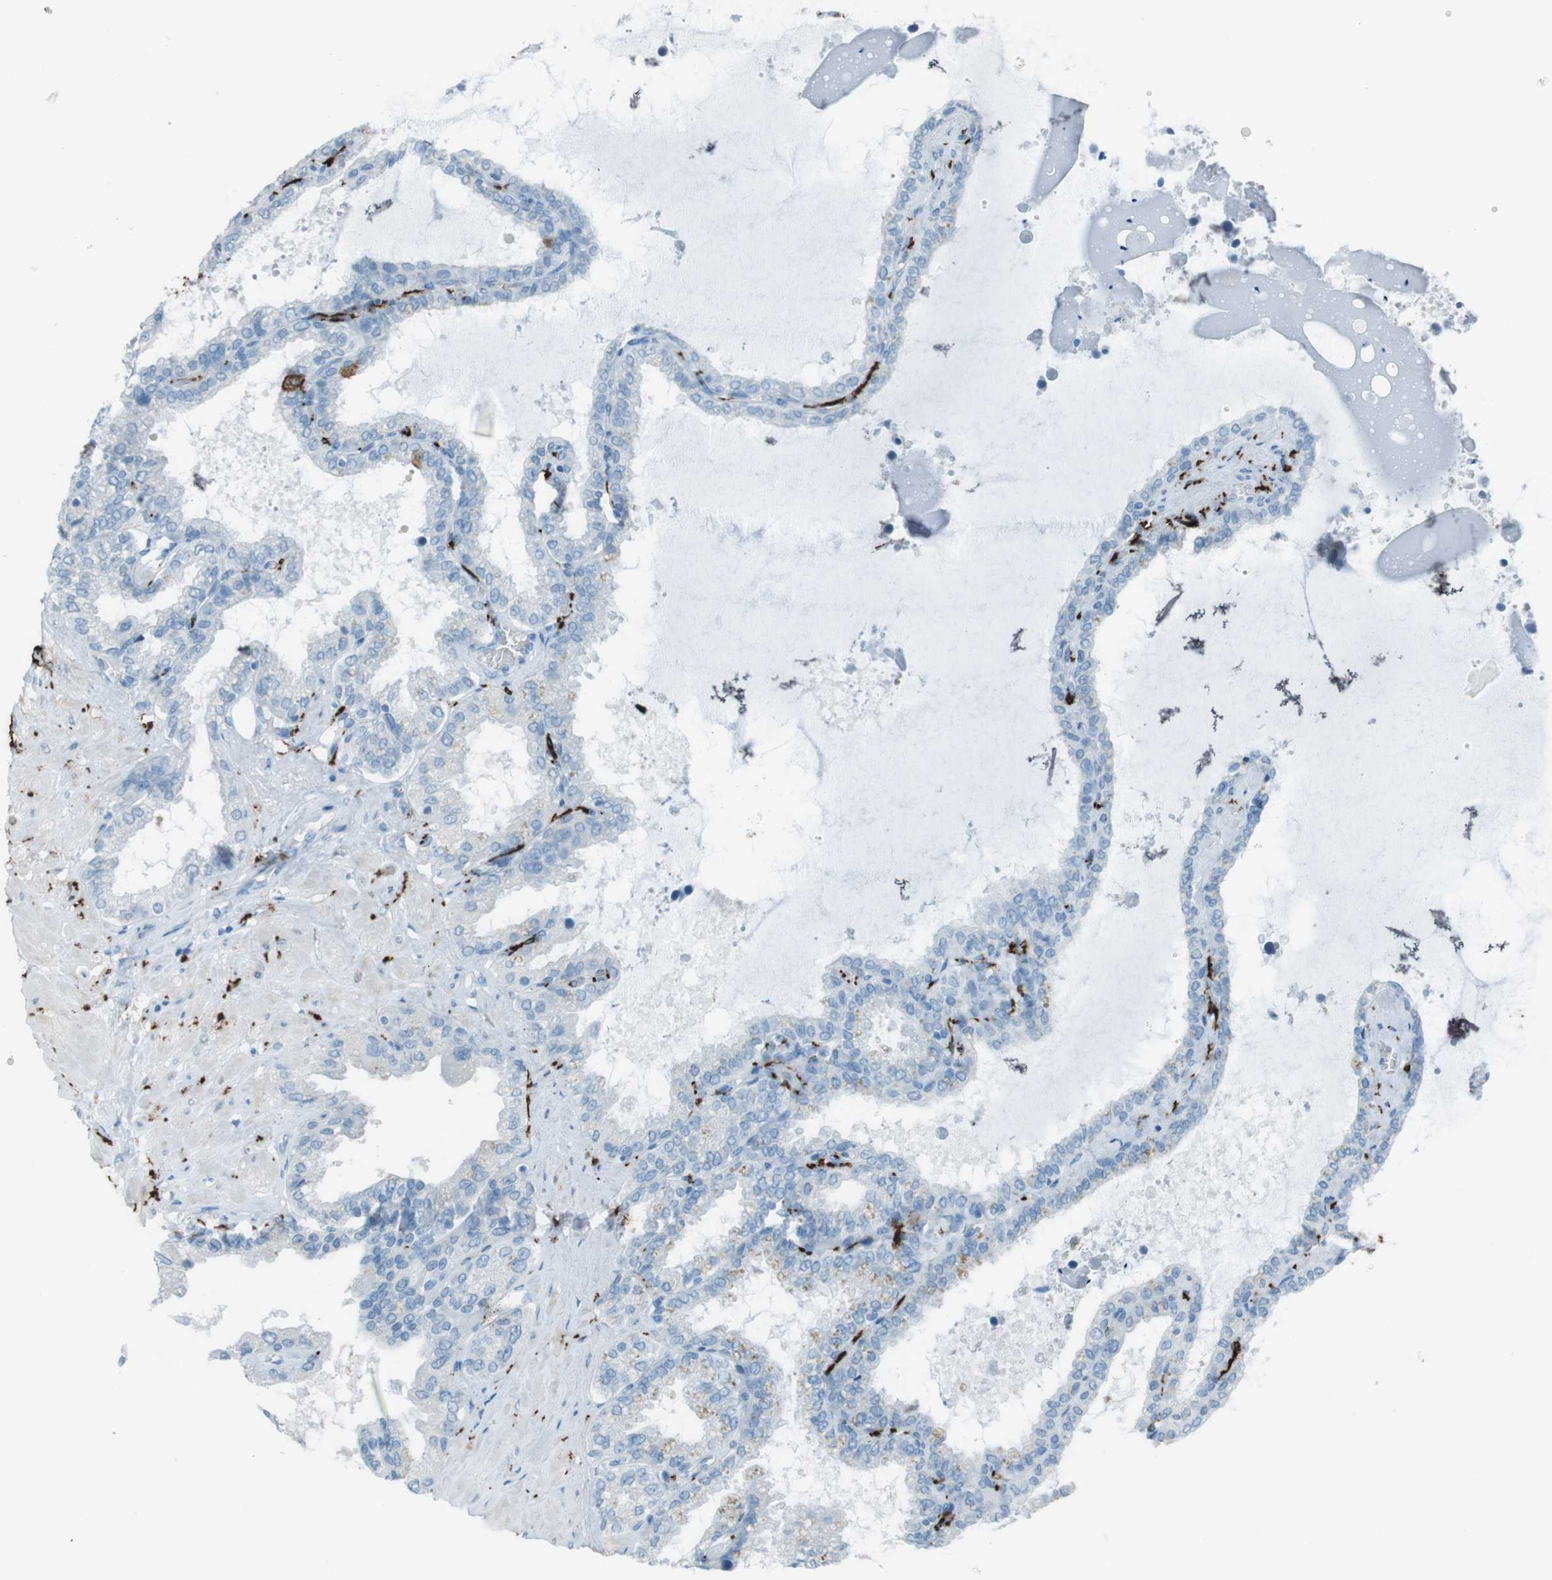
{"staining": {"intensity": "moderate", "quantity": "<25%", "location": "cytoplasmic/membranous"}, "tissue": "seminal vesicle", "cell_type": "Glandular cells", "image_type": "normal", "snomed": [{"axis": "morphology", "description": "Normal tissue, NOS"}, {"axis": "topography", "description": "Seminal veicle"}], "caption": "Immunohistochemical staining of unremarkable human seminal vesicle exhibits low levels of moderate cytoplasmic/membranous staining in about <25% of glandular cells.", "gene": "TUBB2A", "patient": {"sex": "male", "age": 46}}